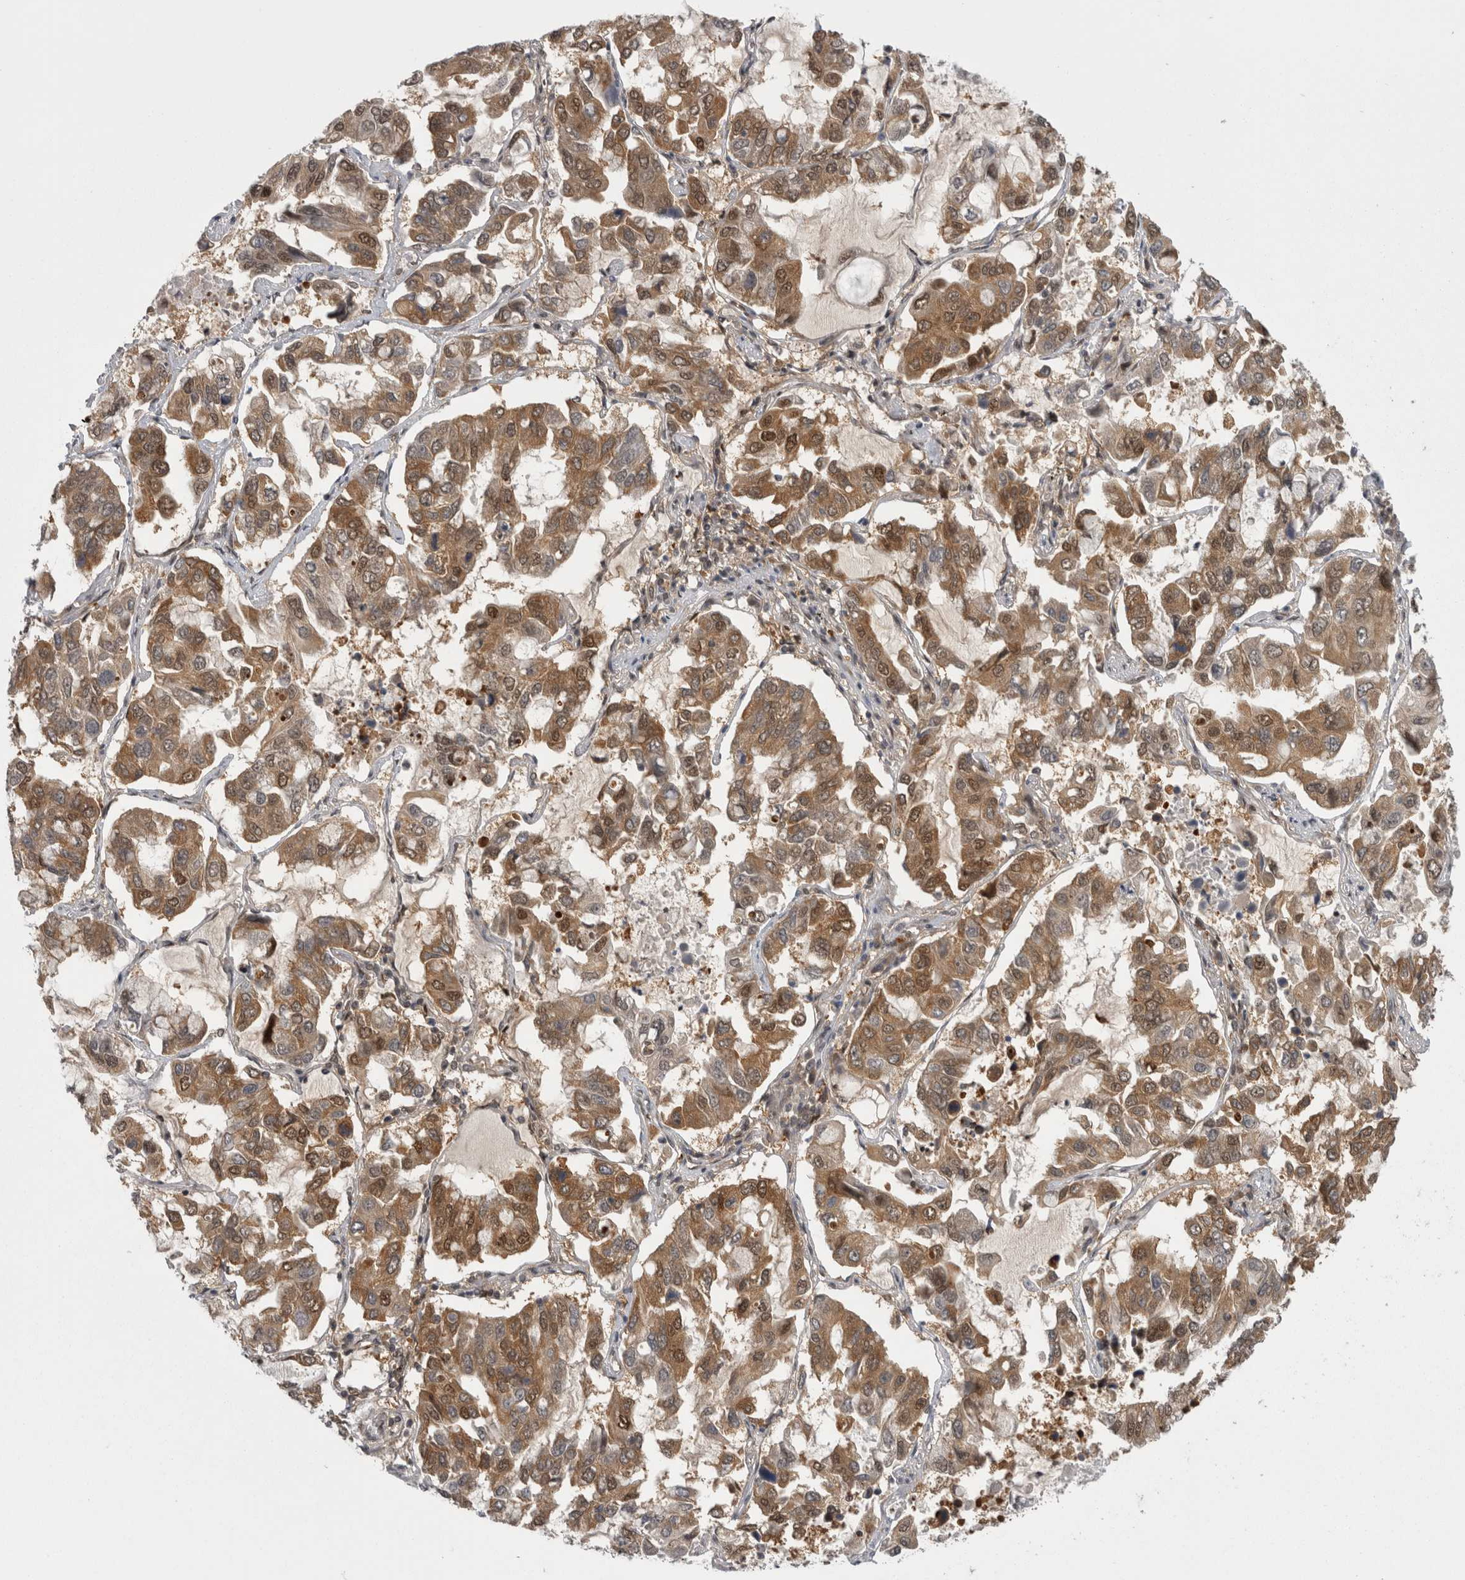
{"staining": {"intensity": "moderate", "quantity": ">75%", "location": "cytoplasmic/membranous,nuclear"}, "tissue": "lung cancer", "cell_type": "Tumor cells", "image_type": "cancer", "snomed": [{"axis": "morphology", "description": "Adenocarcinoma, NOS"}, {"axis": "topography", "description": "Lung"}], "caption": "DAB immunohistochemical staining of lung adenocarcinoma shows moderate cytoplasmic/membranous and nuclear protein staining in approximately >75% of tumor cells.", "gene": "PSMB2", "patient": {"sex": "male", "age": 64}}